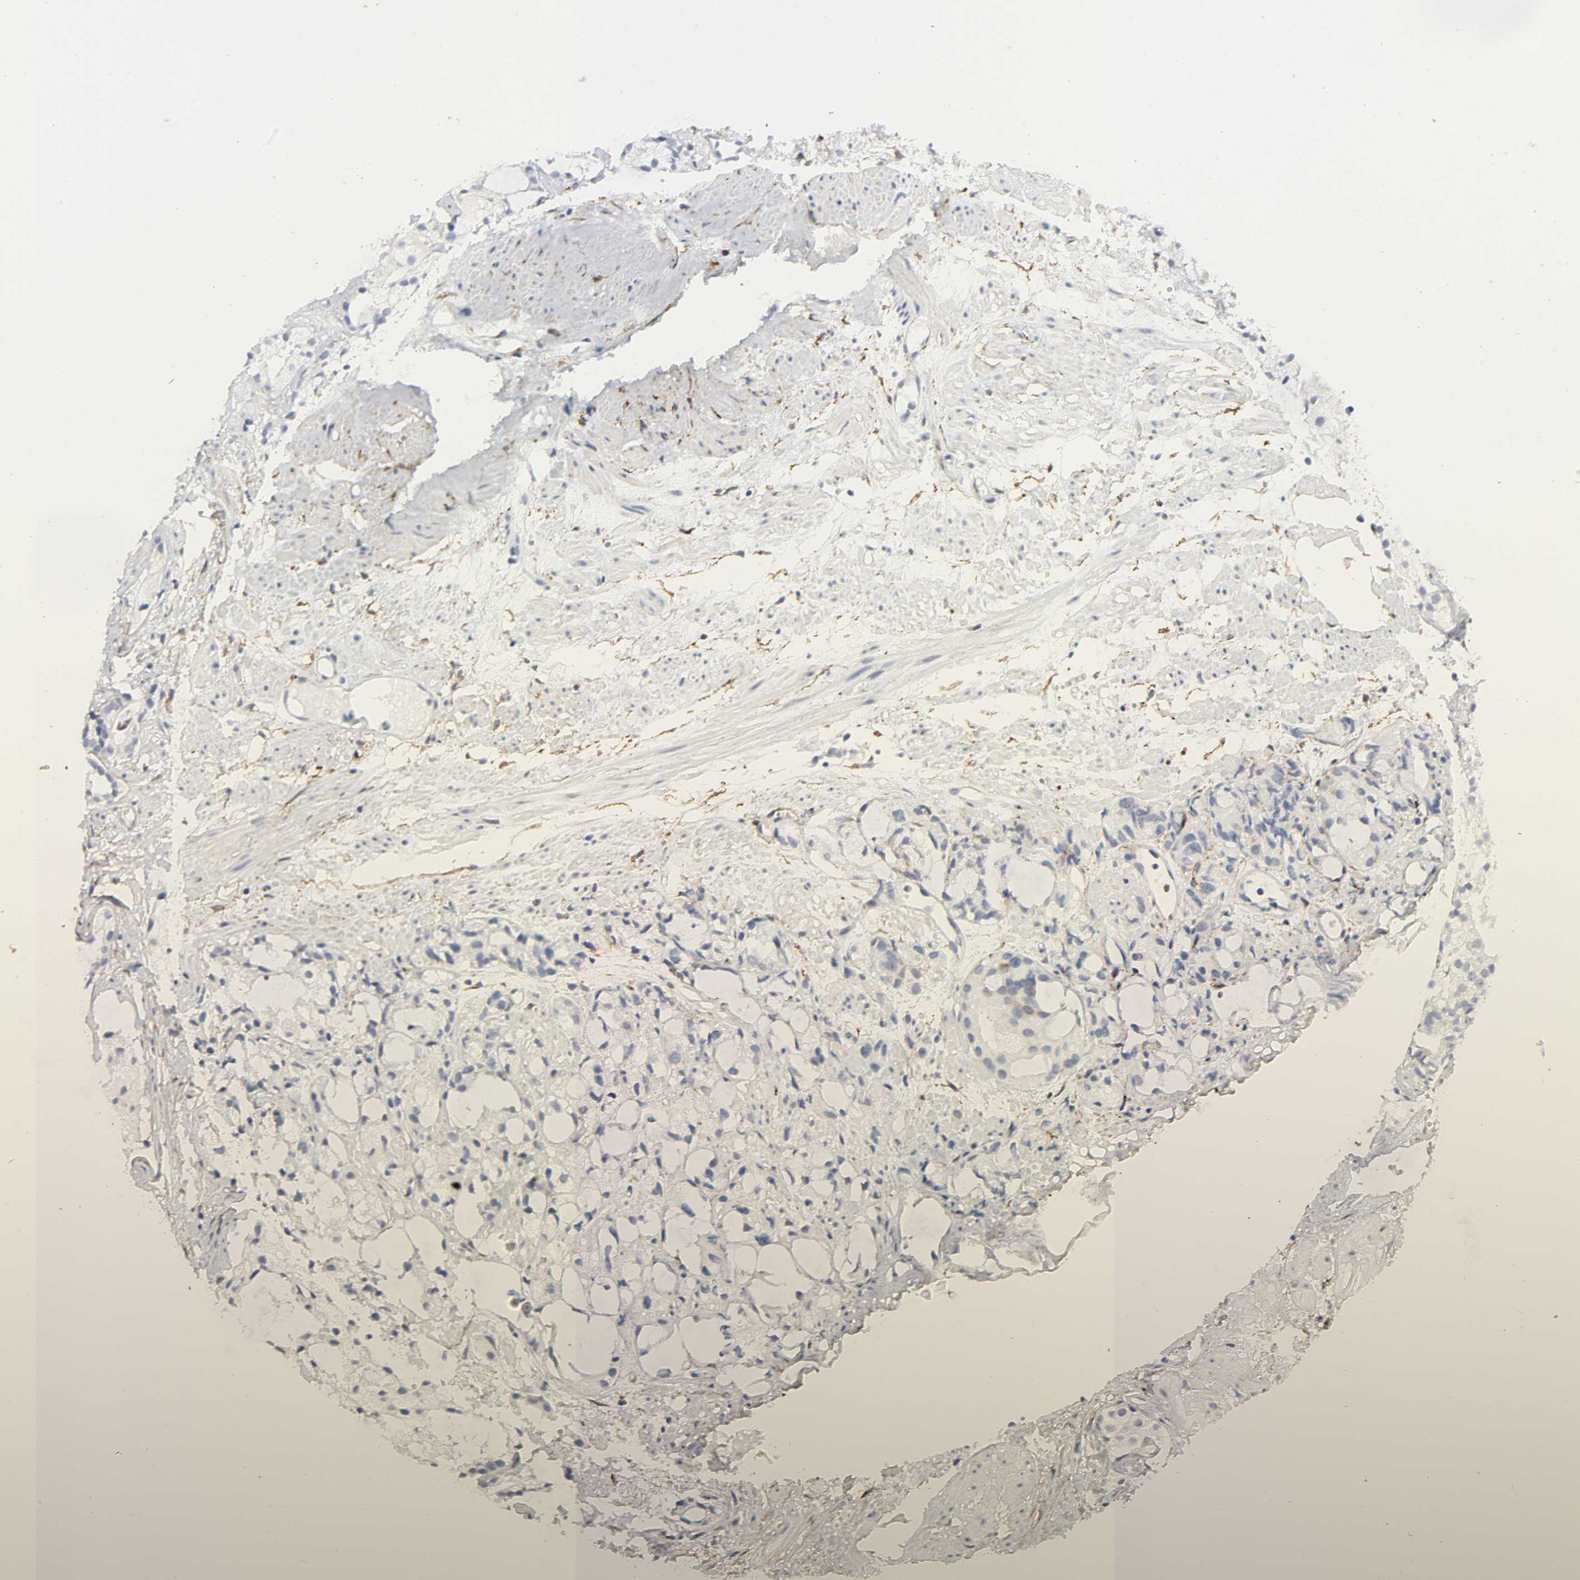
{"staining": {"intensity": "negative", "quantity": "none", "location": "none"}, "tissue": "prostate cancer", "cell_type": "Tumor cells", "image_type": "cancer", "snomed": [{"axis": "morphology", "description": "Adenocarcinoma, High grade"}, {"axis": "topography", "description": "Prostate"}], "caption": "High power microscopy photomicrograph of an immunohistochemistry micrograph of prostate cancer (high-grade adenocarcinoma), revealing no significant positivity in tumor cells.", "gene": "LRP1", "patient": {"sex": "male", "age": 85}}